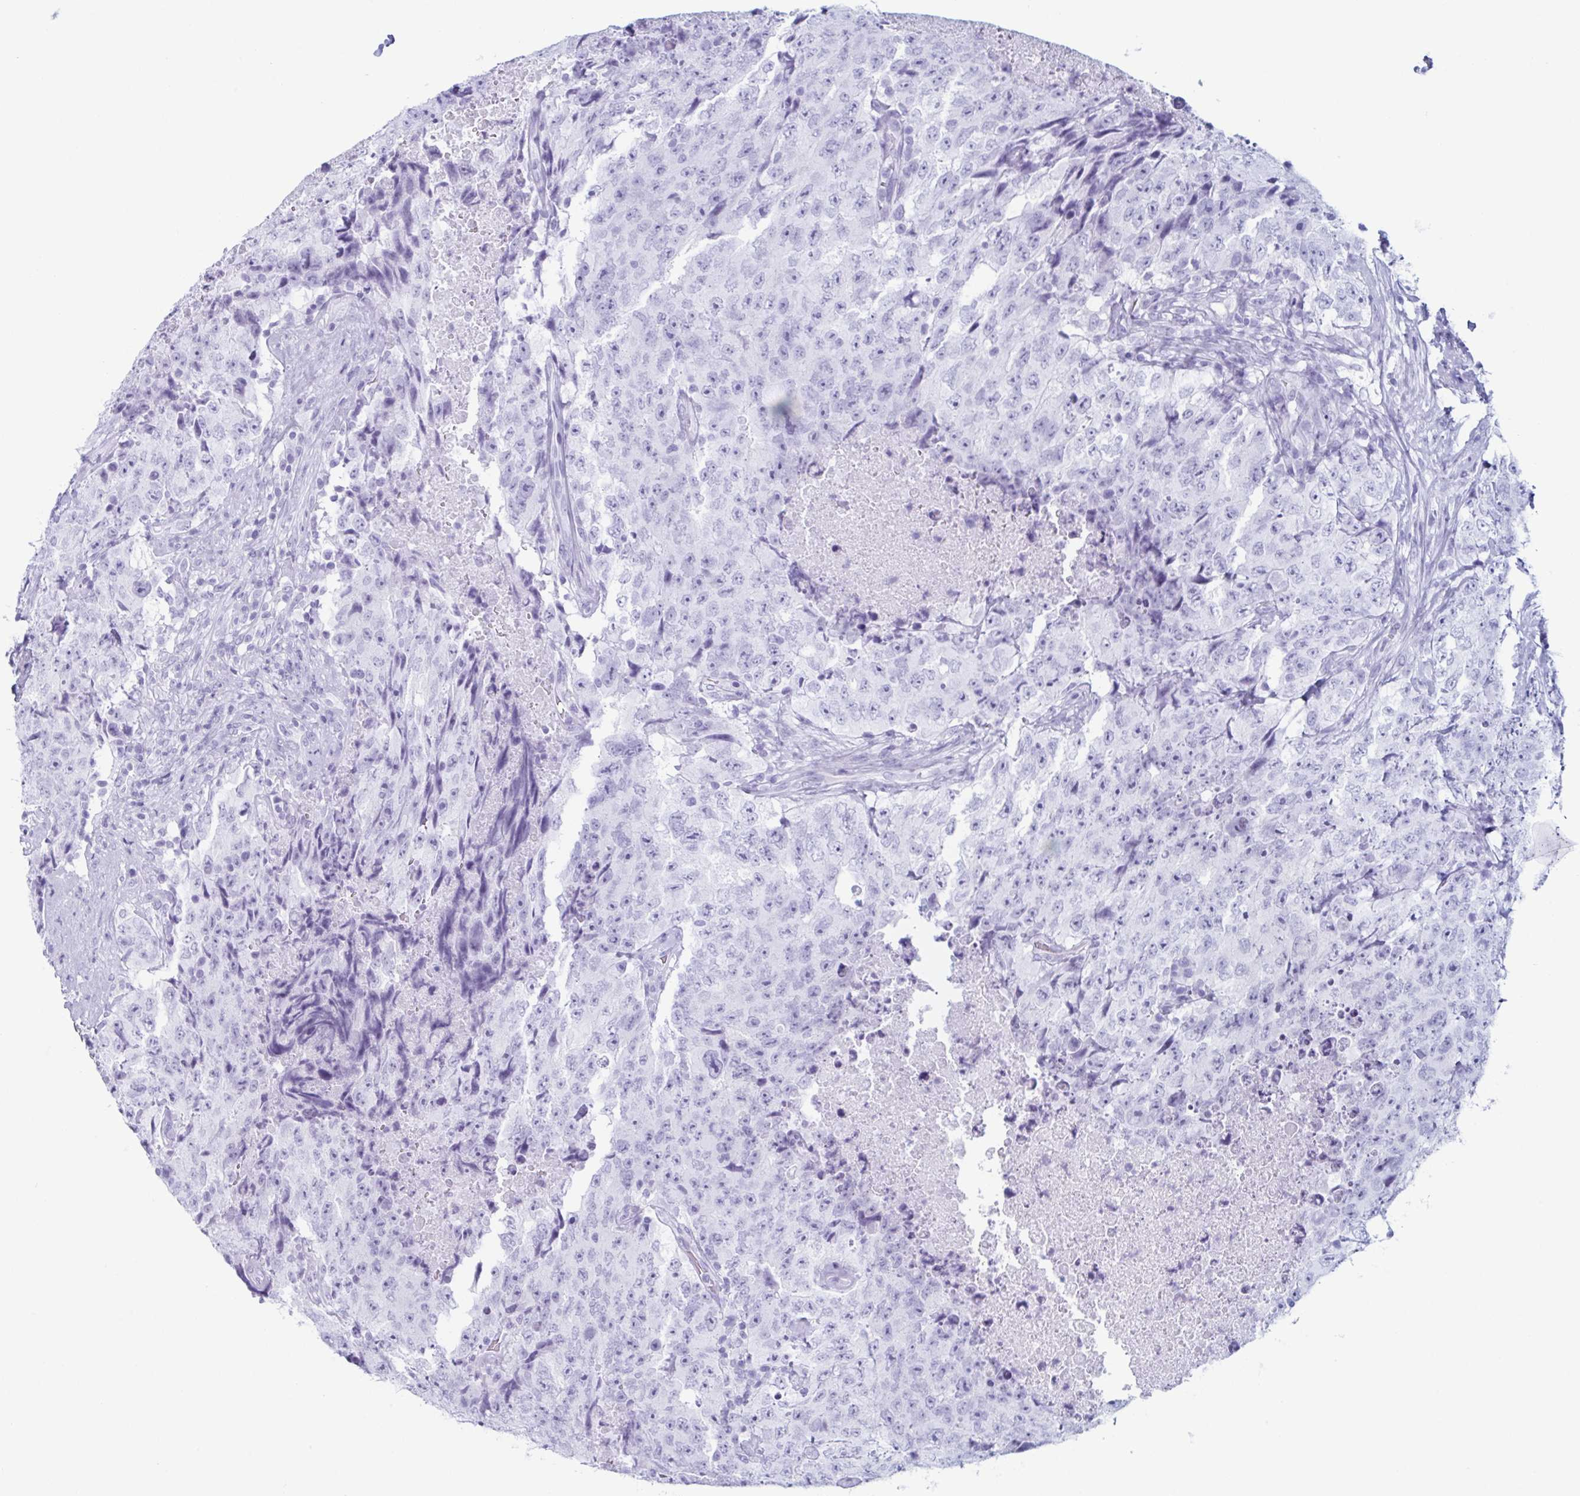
{"staining": {"intensity": "negative", "quantity": "none", "location": "none"}, "tissue": "testis cancer", "cell_type": "Tumor cells", "image_type": "cancer", "snomed": [{"axis": "morphology", "description": "Carcinoma, Embryonal, NOS"}, {"axis": "topography", "description": "Testis"}], "caption": "DAB (3,3'-diaminobenzidine) immunohistochemical staining of embryonal carcinoma (testis) shows no significant positivity in tumor cells.", "gene": "ENKUR", "patient": {"sex": "male", "age": 24}}